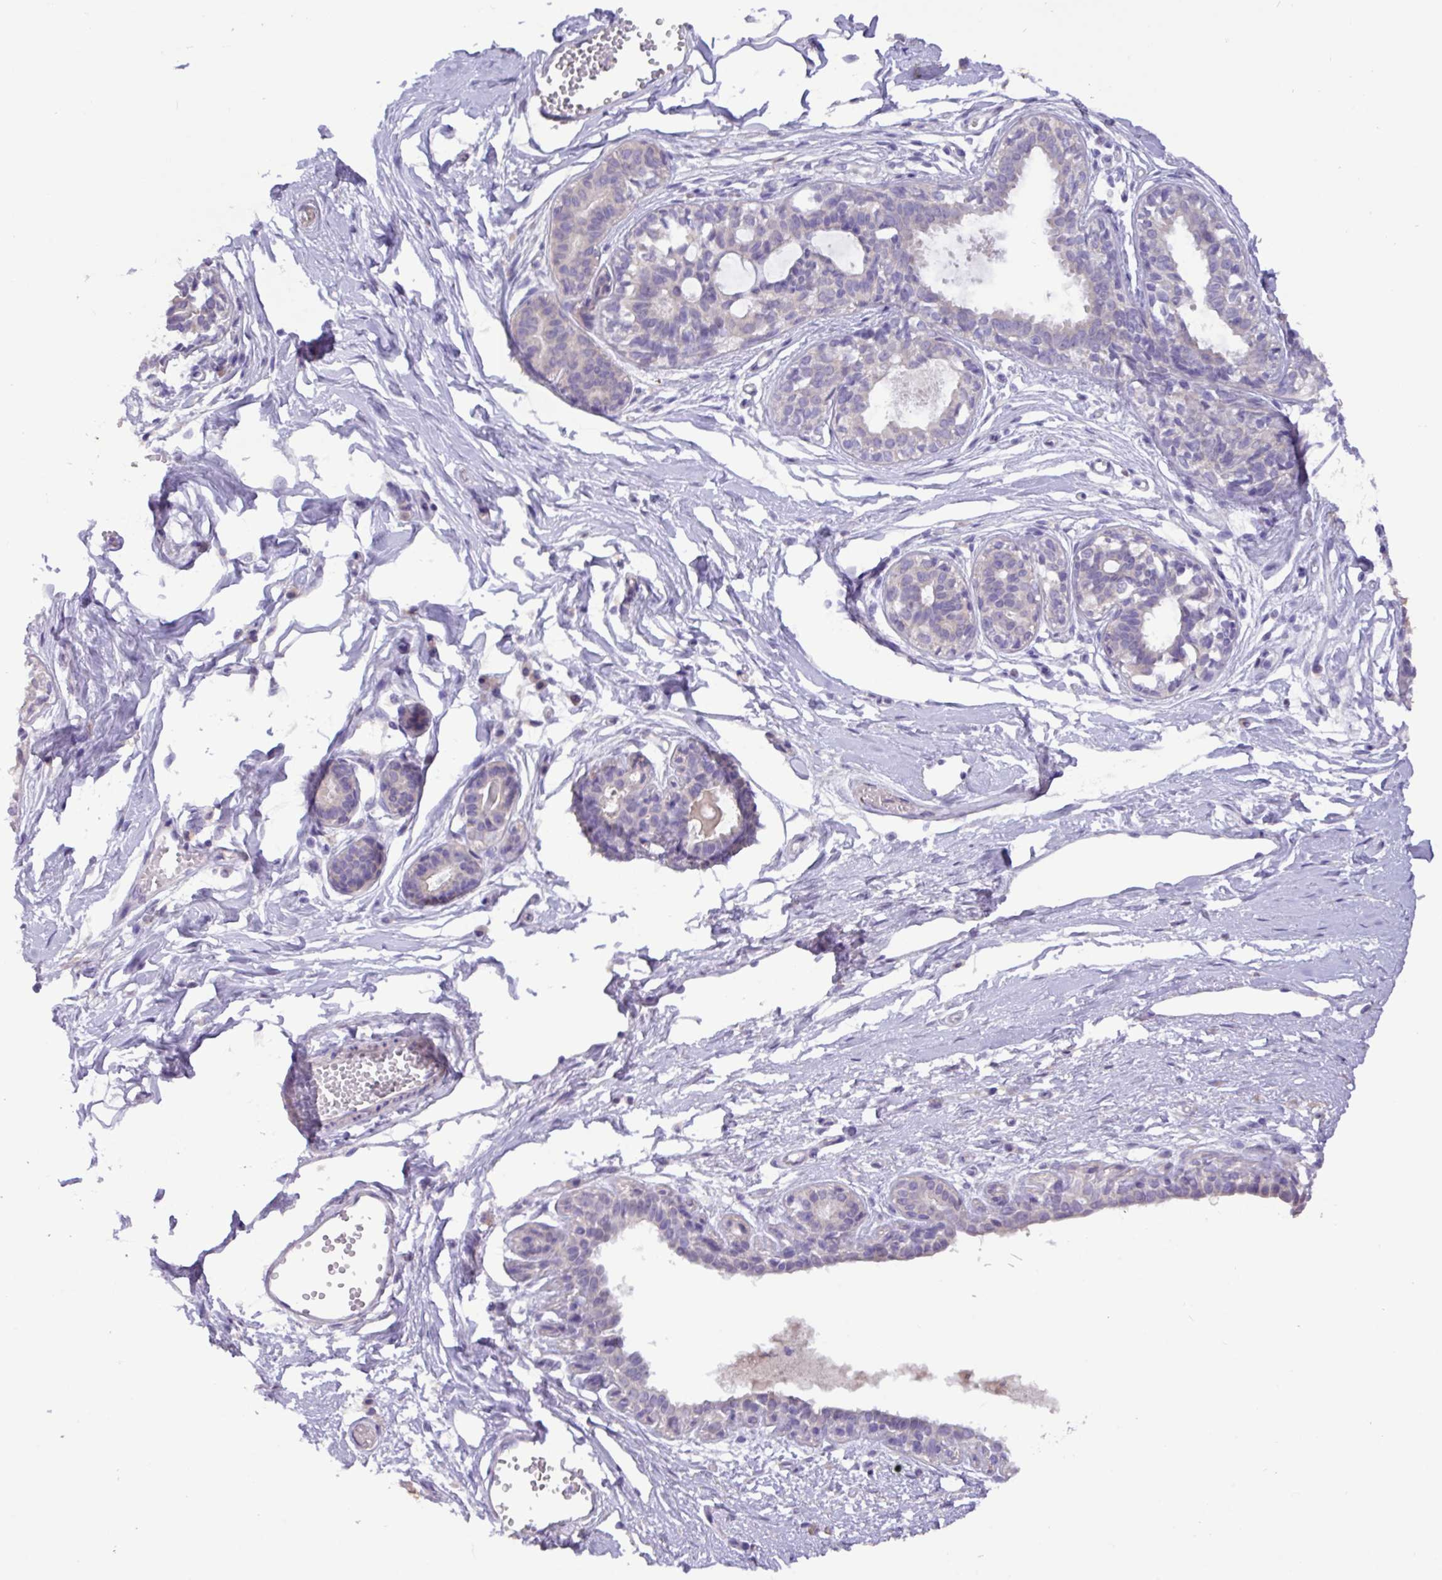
{"staining": {"intensity": "negative", "quantity": "none", "location": "none"}, "tissue": "breast", "cell_type": "Adipocytes", "image_type": "normal", "snomed": [{"axis": "morphology", "description": "Normal tissue, NOS"}, {"axis": "topography", "description": "Breast"}], "caption": "A high-resolution micrograph shows IHC staining of benign breast, which shows no significant positivity in adipocytes.", "gene": "PAX8", "patient": {"sex": "female", "age": 45}}